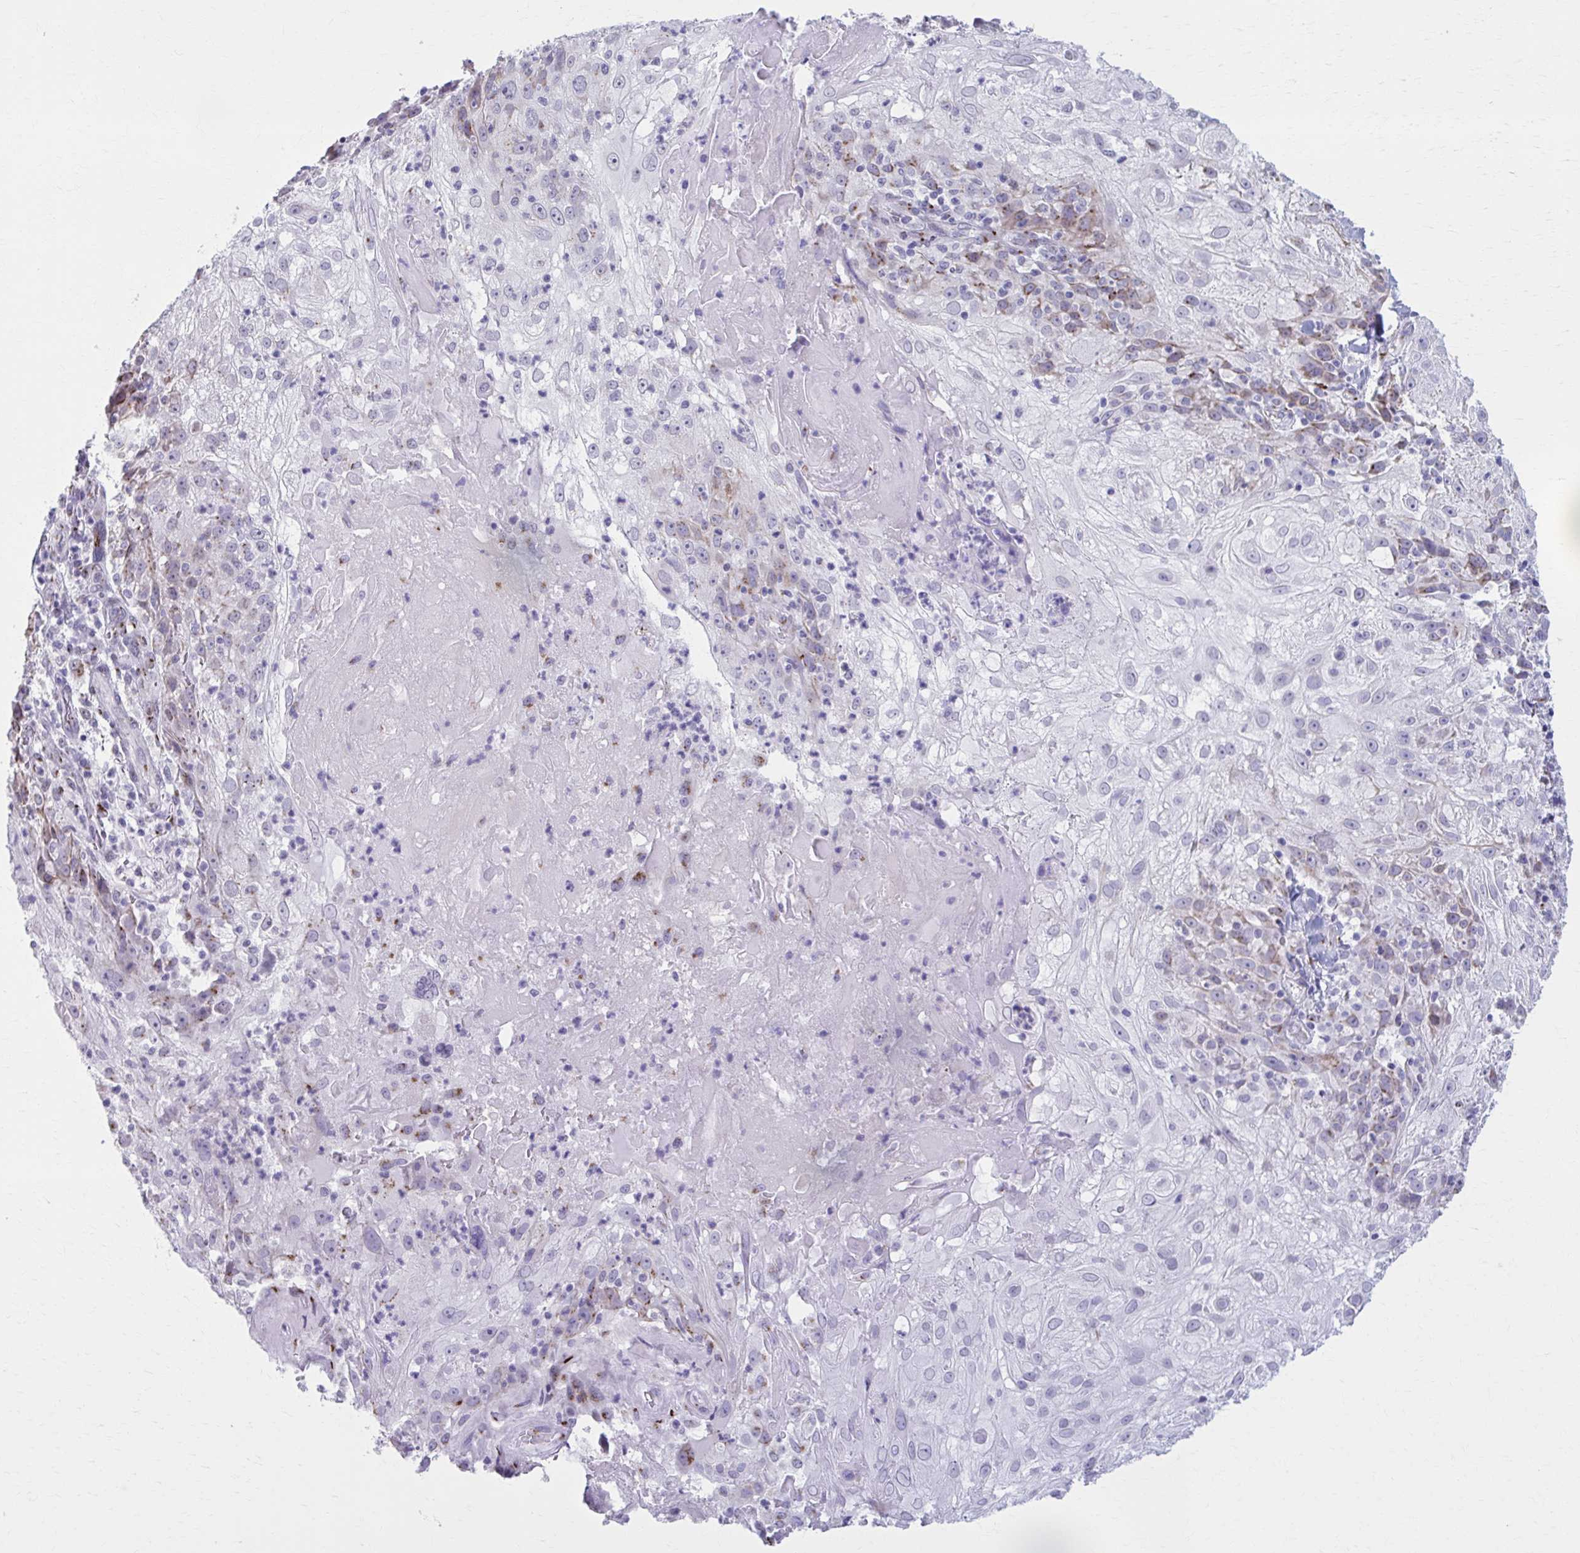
{"staining": {"intensity": "moderate", "quantity": "<25%", "location": "cytoplasmic/membranous"}, "tissue": "skin cancer", "cell_type": "Tumor cells", "image_type": "cancer", "snomed": [{"axis": "morphology", "description": "Normal tissue, NOS"}, {"axis": "morphology", "description": "Squamous cell carcinoma, NOS"}, {"axis": "topography", "description": "Skin"}], "caption": "IHC histopathology image of neoplastic tissue: human skin squamous cell carcinoma stained using immunohistochemistry (IHC) reveals low levels of moderate protein expression localized specifically in the cytoplasmic/membranous of tumor cells, appearing as a cytoplasmic/membranous brown color.", "gene": "ZNF682", "patient": {"sex": "female", "age": 83}}